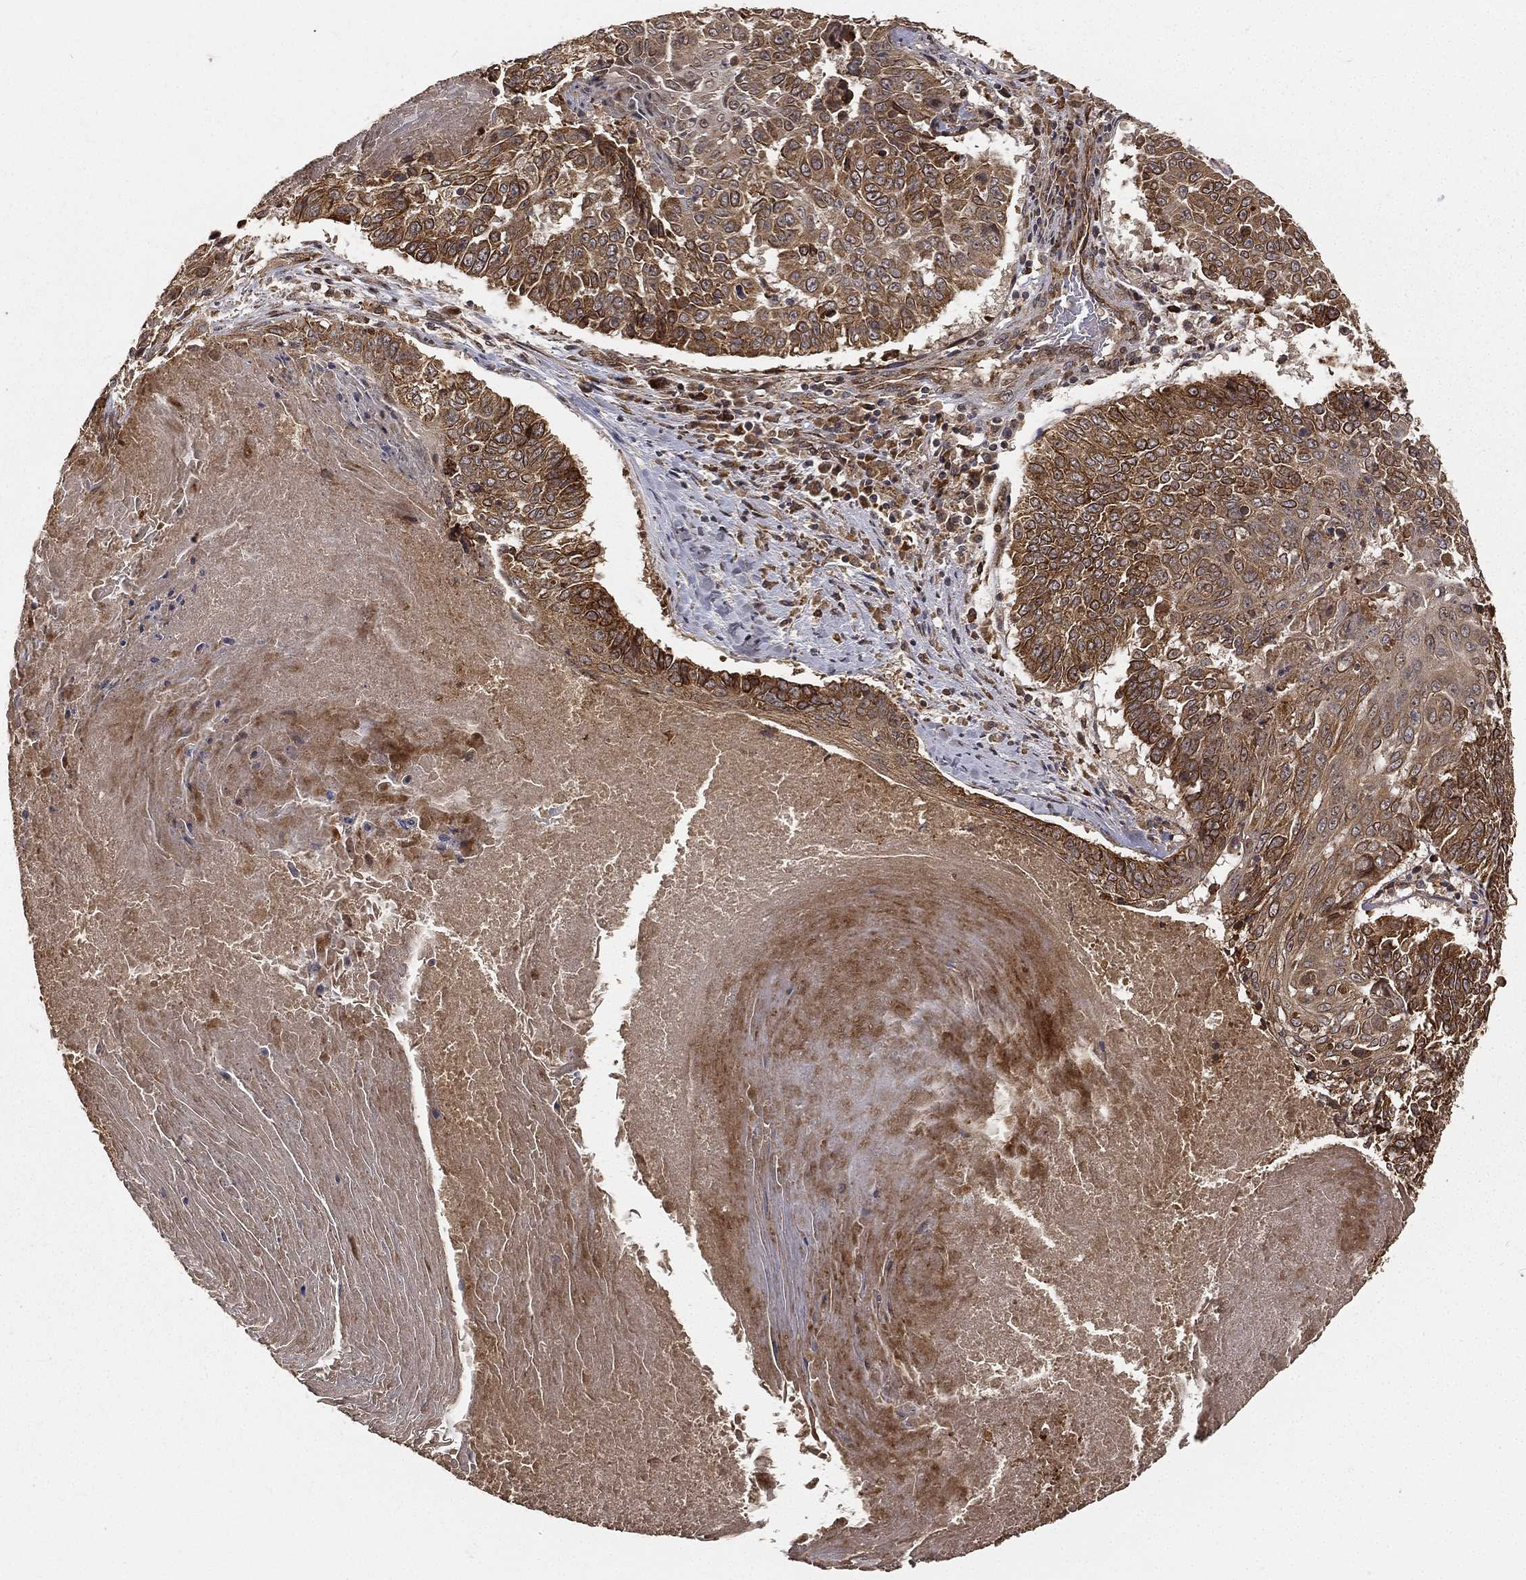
{"staining": {"intensity": "moderate", "quantity": "25%-75%", "location": "cytoplasmic/membranous"}, "tissue": "lung cancer", "cell_type": "Tumor cells", "image_type": "cancer", "snomed": [{"axis": "morphology", "description": "Squamous cell carcinoma, NOS"}, {"axis": "topography", "description": "Lung"}], "caption": "Protein staining of lung cancer (squamous cell carcinoma) tissue shows moderate cytoplasmic/membranous expression in about 25%-75% of tumor cells.", "gene": "MAPK1", "patient": {"sex": "male", "age": 64}}